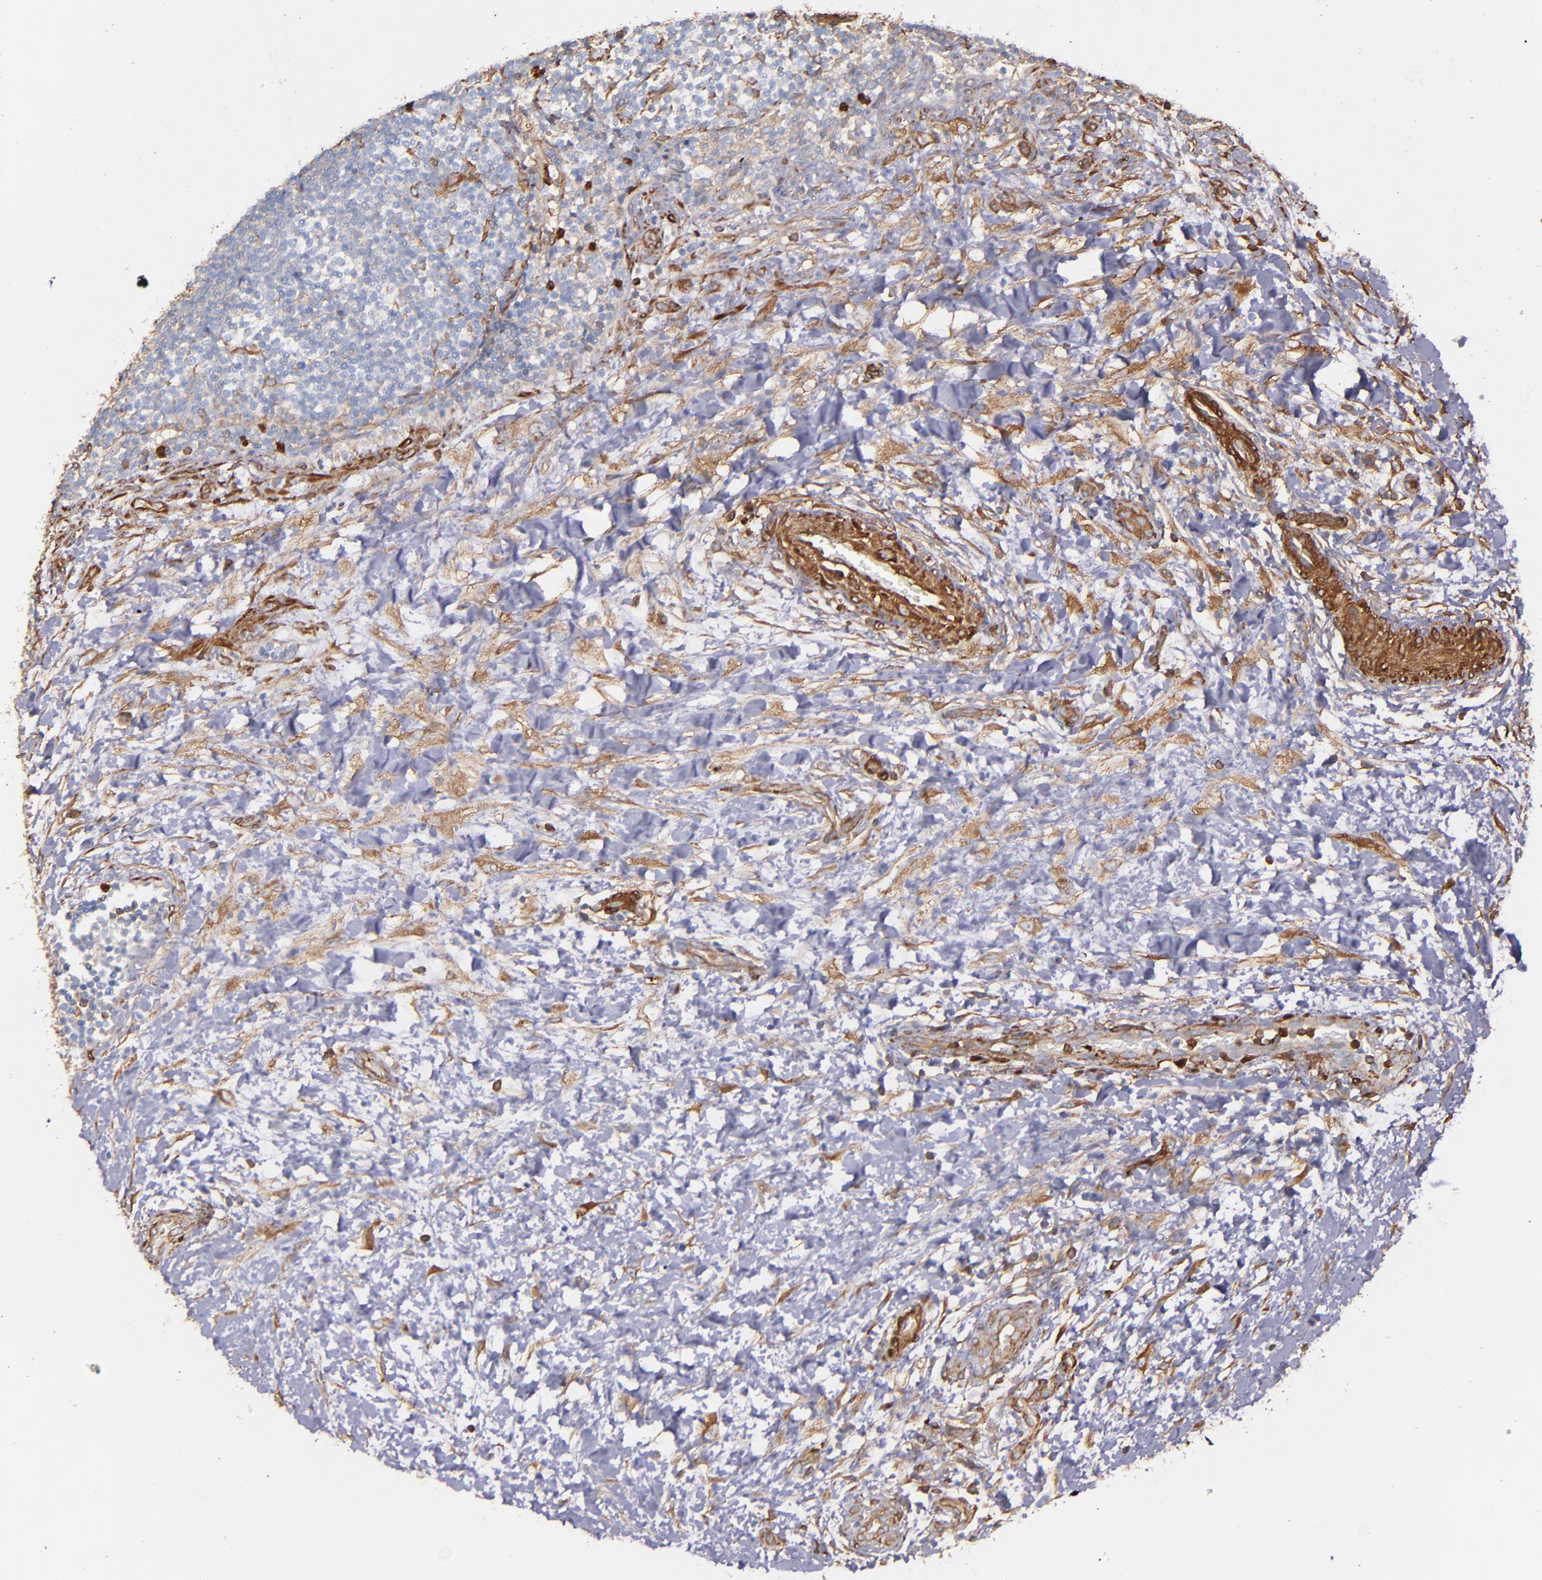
{"staining": {"intensity": "weak", "quantity": "<25%", "location": "cytoplasmic/membranous"}, "tissue": "lymphoma", "cell_type": "Tumor cells", "image_type": "cancer", "snomed": [{"axis": "morphology", "description": "Malignant lymphoma, non-Hodgkin's type, Low grade"}, {"axis": "topography", "description": "Lymph node"}], "caption": "A micrograph of human lymphoma is negative for staining in tumor cells.", "gene": "VCL", "patient": {"sex": "female", "age": 76}}